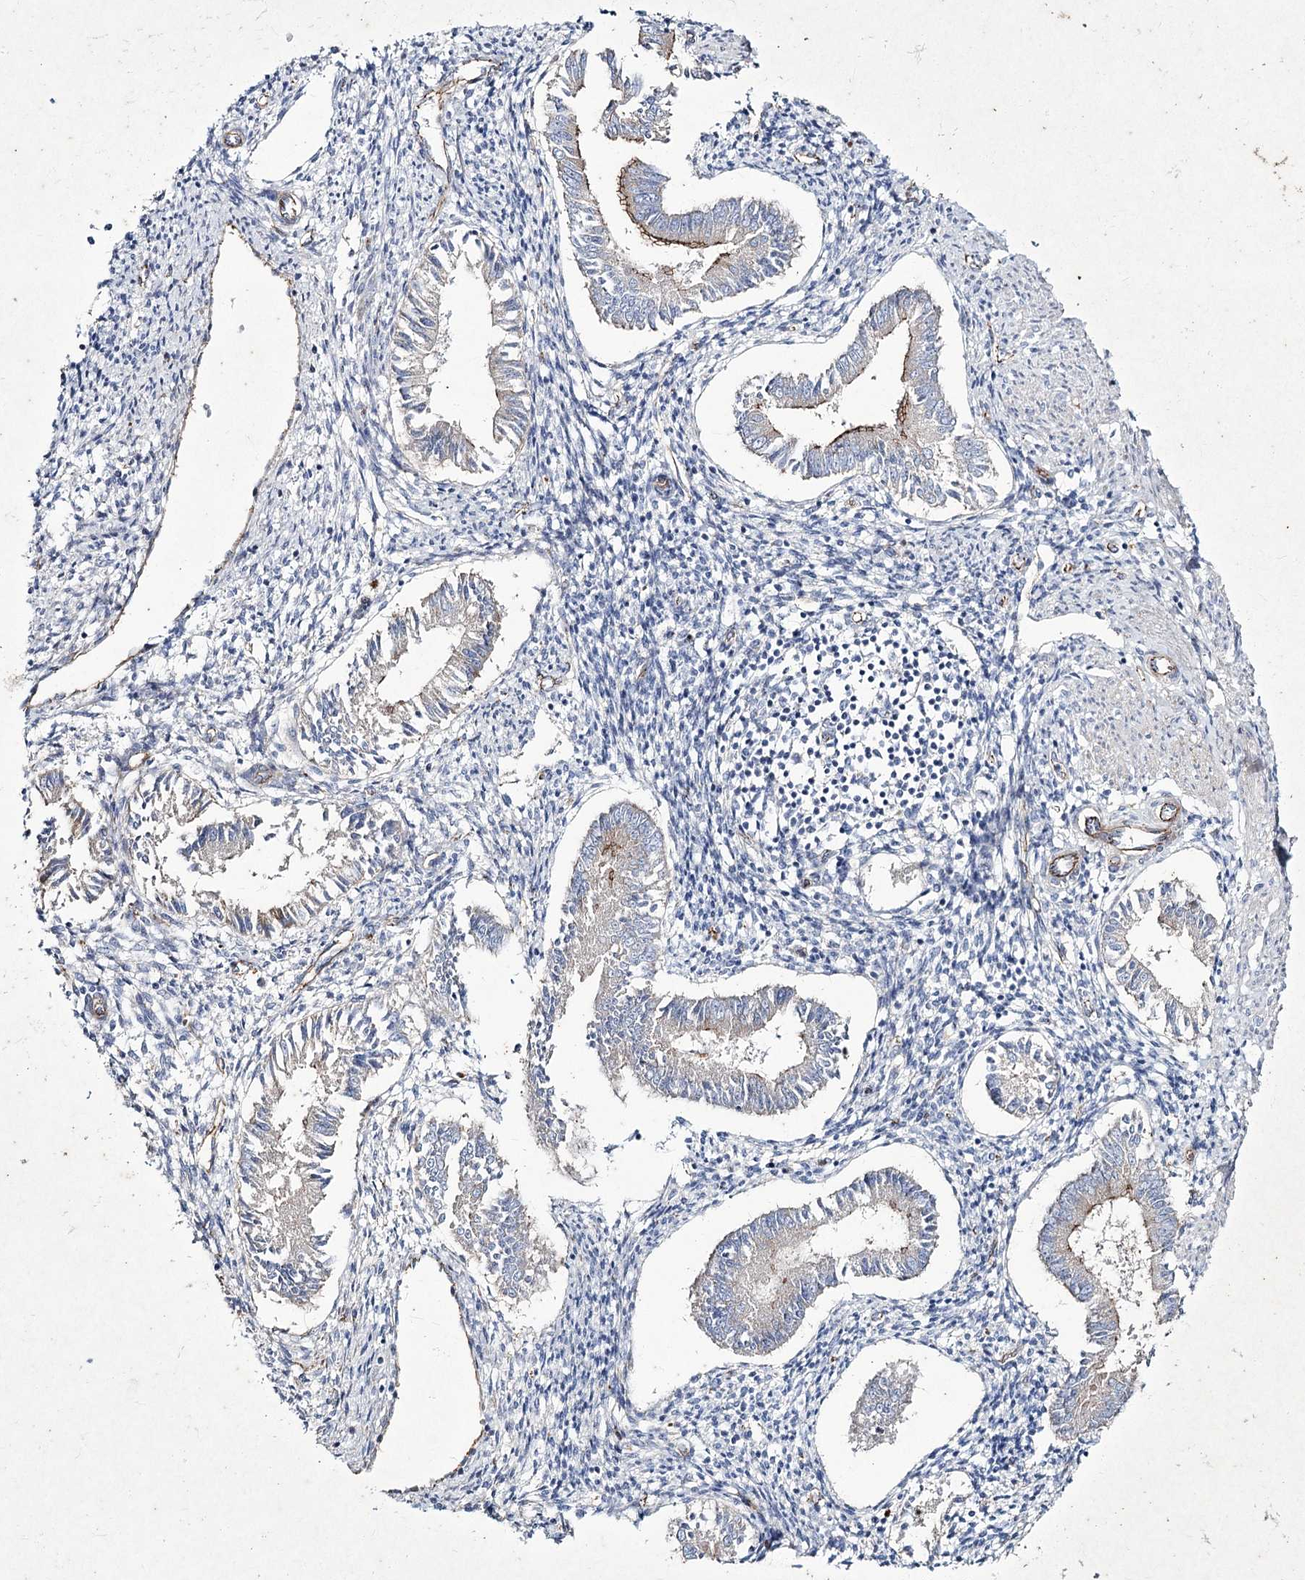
{"staining": {"intensity": "negative", "quantity": "none", "location": "none"}, "tissue": "endometrium", "cell_type": "Cells in endometrial stroma", "image_type": "normal", "snomed": [{"axis": "morphology", "description": "Normal tissue, NOS"}, {"axis": "topography", "description": "Uterus"}, {"axis": "topography", "description": "Endometrium"}], "caption": "Cells in endometrial stroma are negative for brown protein staining in unremarkable endometrium. Nuclei are stained in blue.", "gene": "LDLRAD3", "patient": {"sex": "female", "age": 48}}